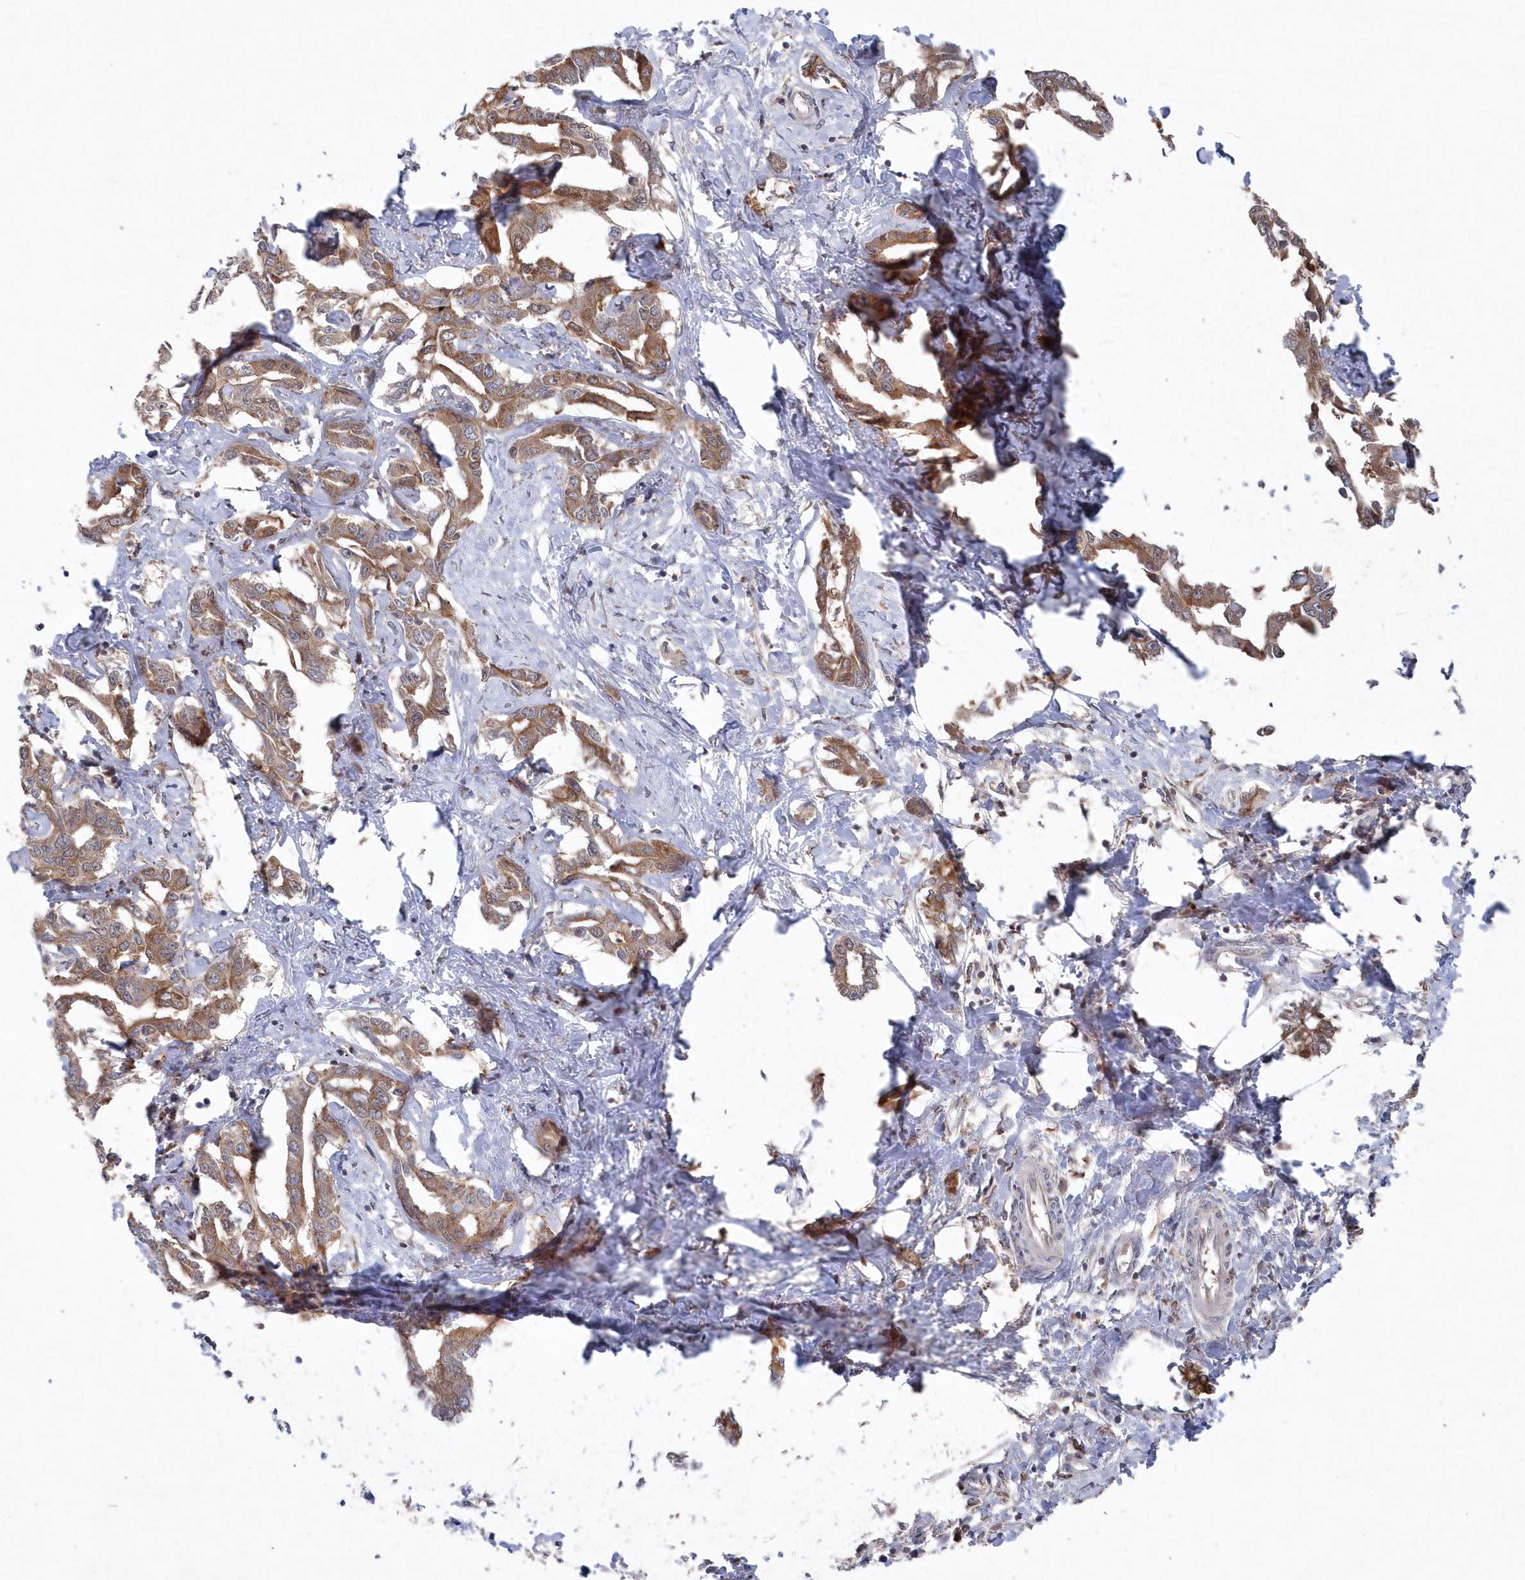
{"staining": {"intensity": "moderate", "quantity": ">75%", "location": "cytoplasmic/membranous"}, "tissue": "liver cancer", "cell_type": "Tumor cells", "image_type": "cancer", "snomed": [{"axis": "morphology", "description": "Cholangiocarcinoma"}, {"axis": "topography", "description": "Liver"}], "caption": "High-magnification brightfield microscopy of liver cancer stained with DAB (3,3'-diaminobenzidine) (brown) and counterstained with hematoxylin (blue). tumor cells exhibit moderate cytoplasmic/membranous positivity is present in about>75% of cells. The protein is stained brown, and the nuclei are stained in blue (DAB (3,3'-diaminobenzidine) IHC with brightfield microscopy, high magnification).", "gene": "ASNSD1", "patient": {"sex": "male", "age": 59}}